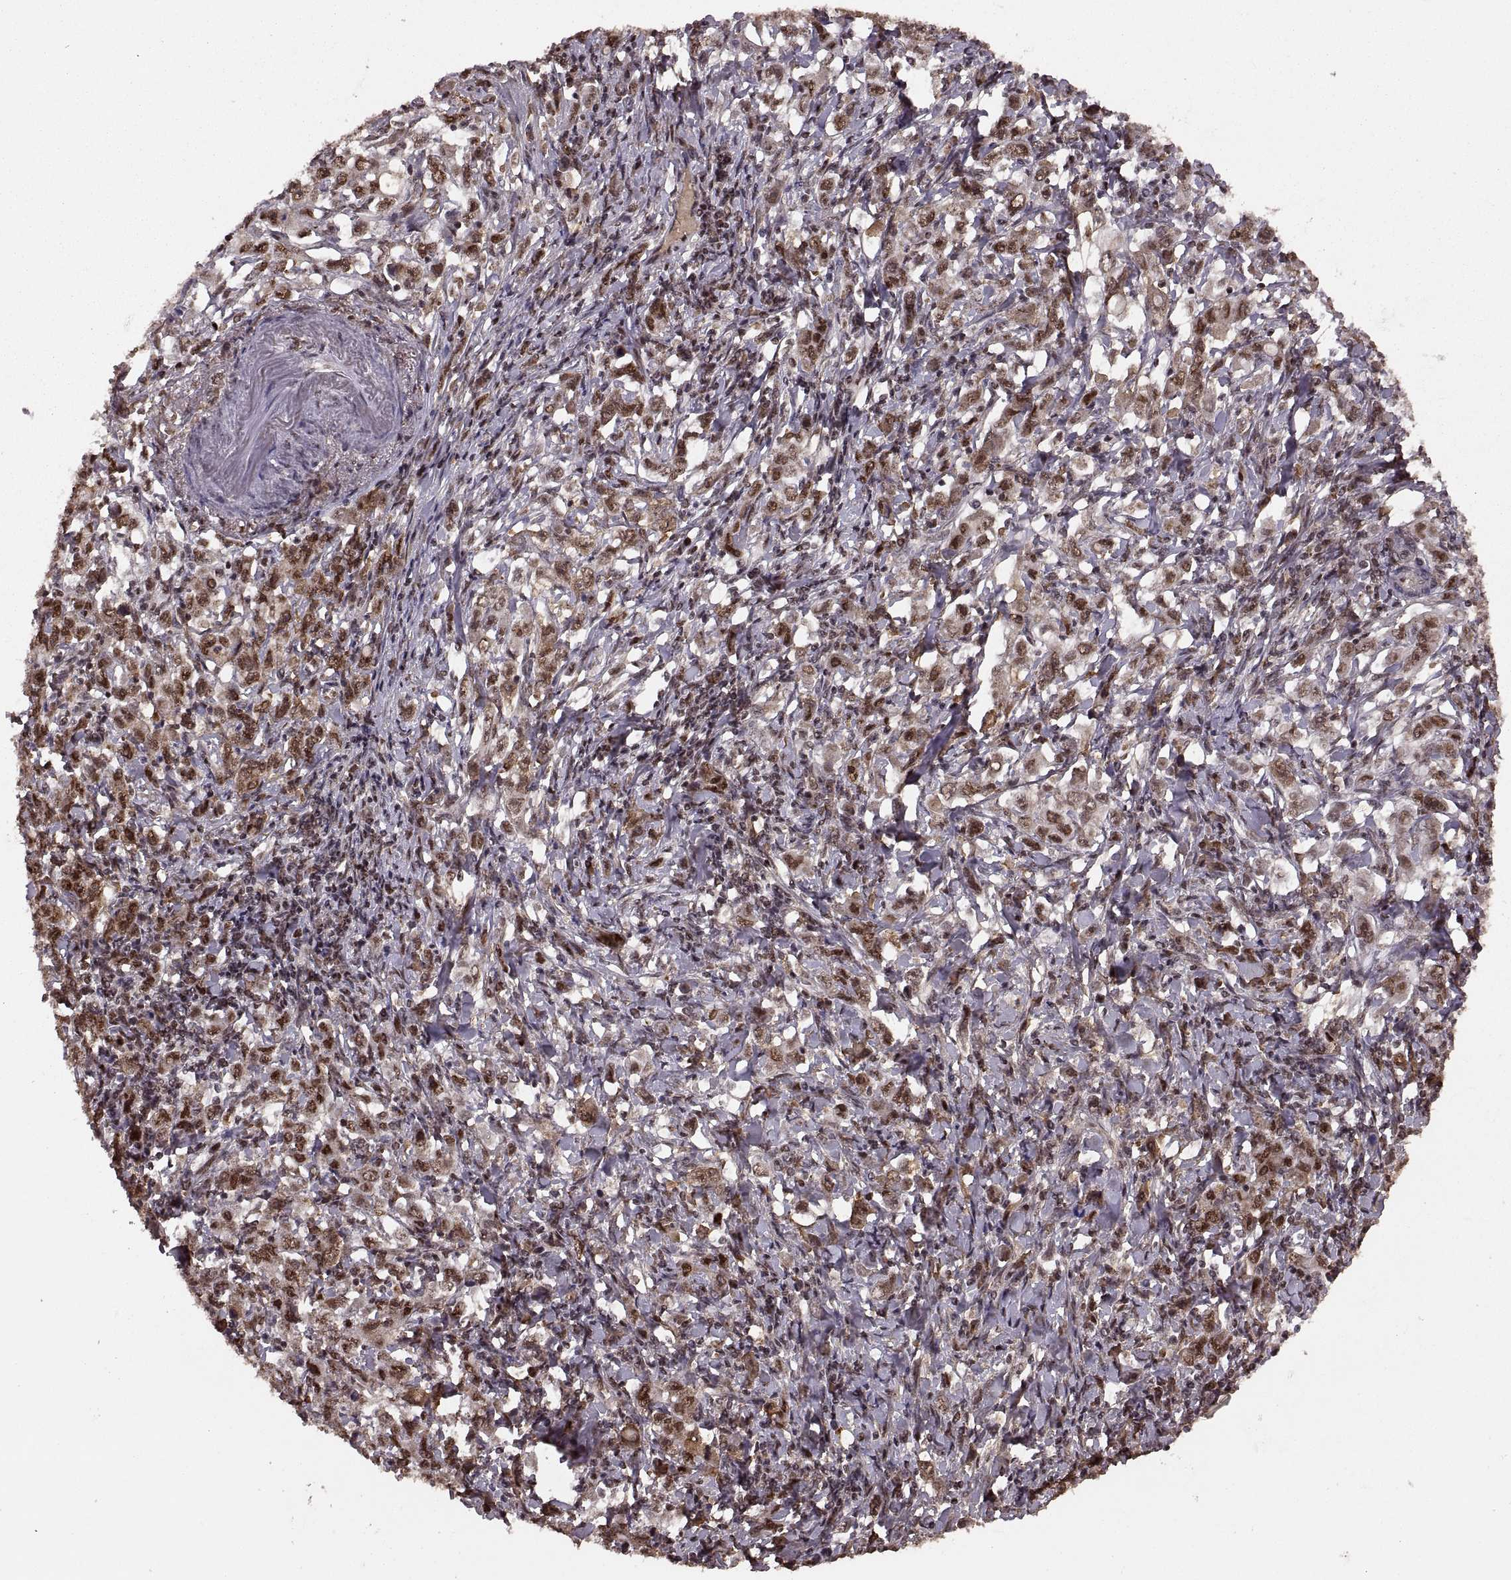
{"staining": {"intensity": "moderate", "quantity": "25%-75%", "location": "cytoplasmic/membranous,nuclear"}, "tissue": "stomach cancer", "cell_type": "Tumor cells", "image_type": "cancer", "snomed": [{"axis": "morphology", "description": "Adenocarcinoma, NOS"}, {"axis": "topography", "description": "Stomach, lower"}], "caption": "Brown immunohistochemical staining in adenocarcinoma (stomach) exhibits moderate cytoplasmic/membranous and nuclear positivity in about 25%-75% of tumor cells.", "gene": "RFT1", "patient": {"sex": "female", "age": 72}}